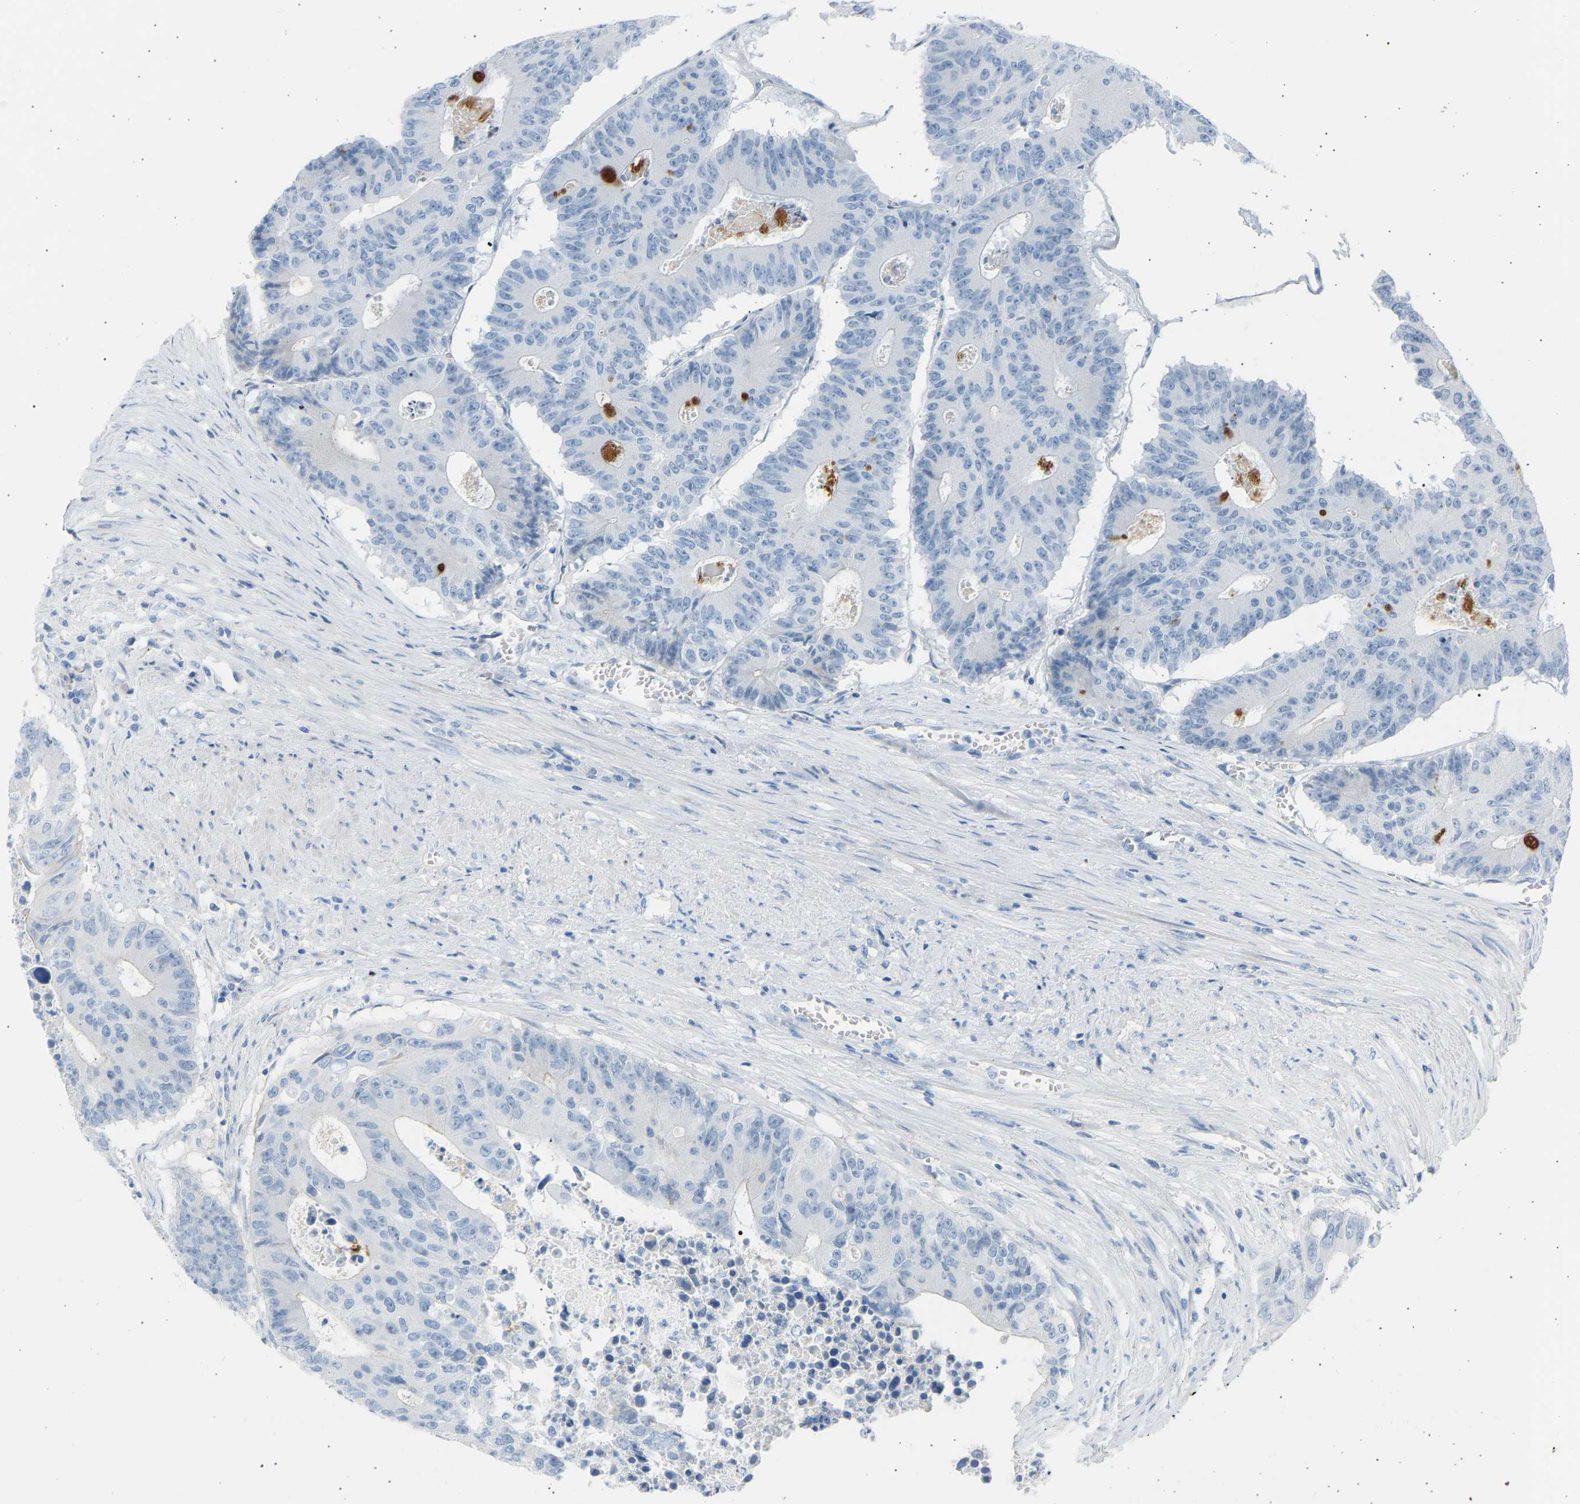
{"staining": {"intensity": "moderate", "quantity": "<25%", "location": "cytoplasmic/membranous"}, "tissue": "colorectal cancer", "cell_type": "Tumor cells", "image_type": "cancer", "snomed": [{"axis": "morphology", "description": "Adenocarcinoma, NOS"}, {"axis": "topography", "description": "Colon"}], "caption": "Colorectal cancer (adenocarcinoma) was stained to show a protein in brown. There is low levels of moderate cytoplasmic/membranous positivity in approximately <25% of tumor cells. Using DAB (3,3'-diaminobenzidine) (brown) and hematoxylin (blue) stains, captured at high magnification using brightfield microscopy.", "gene": "GNAS", "patient": {"sex": "male", "age": 87}}